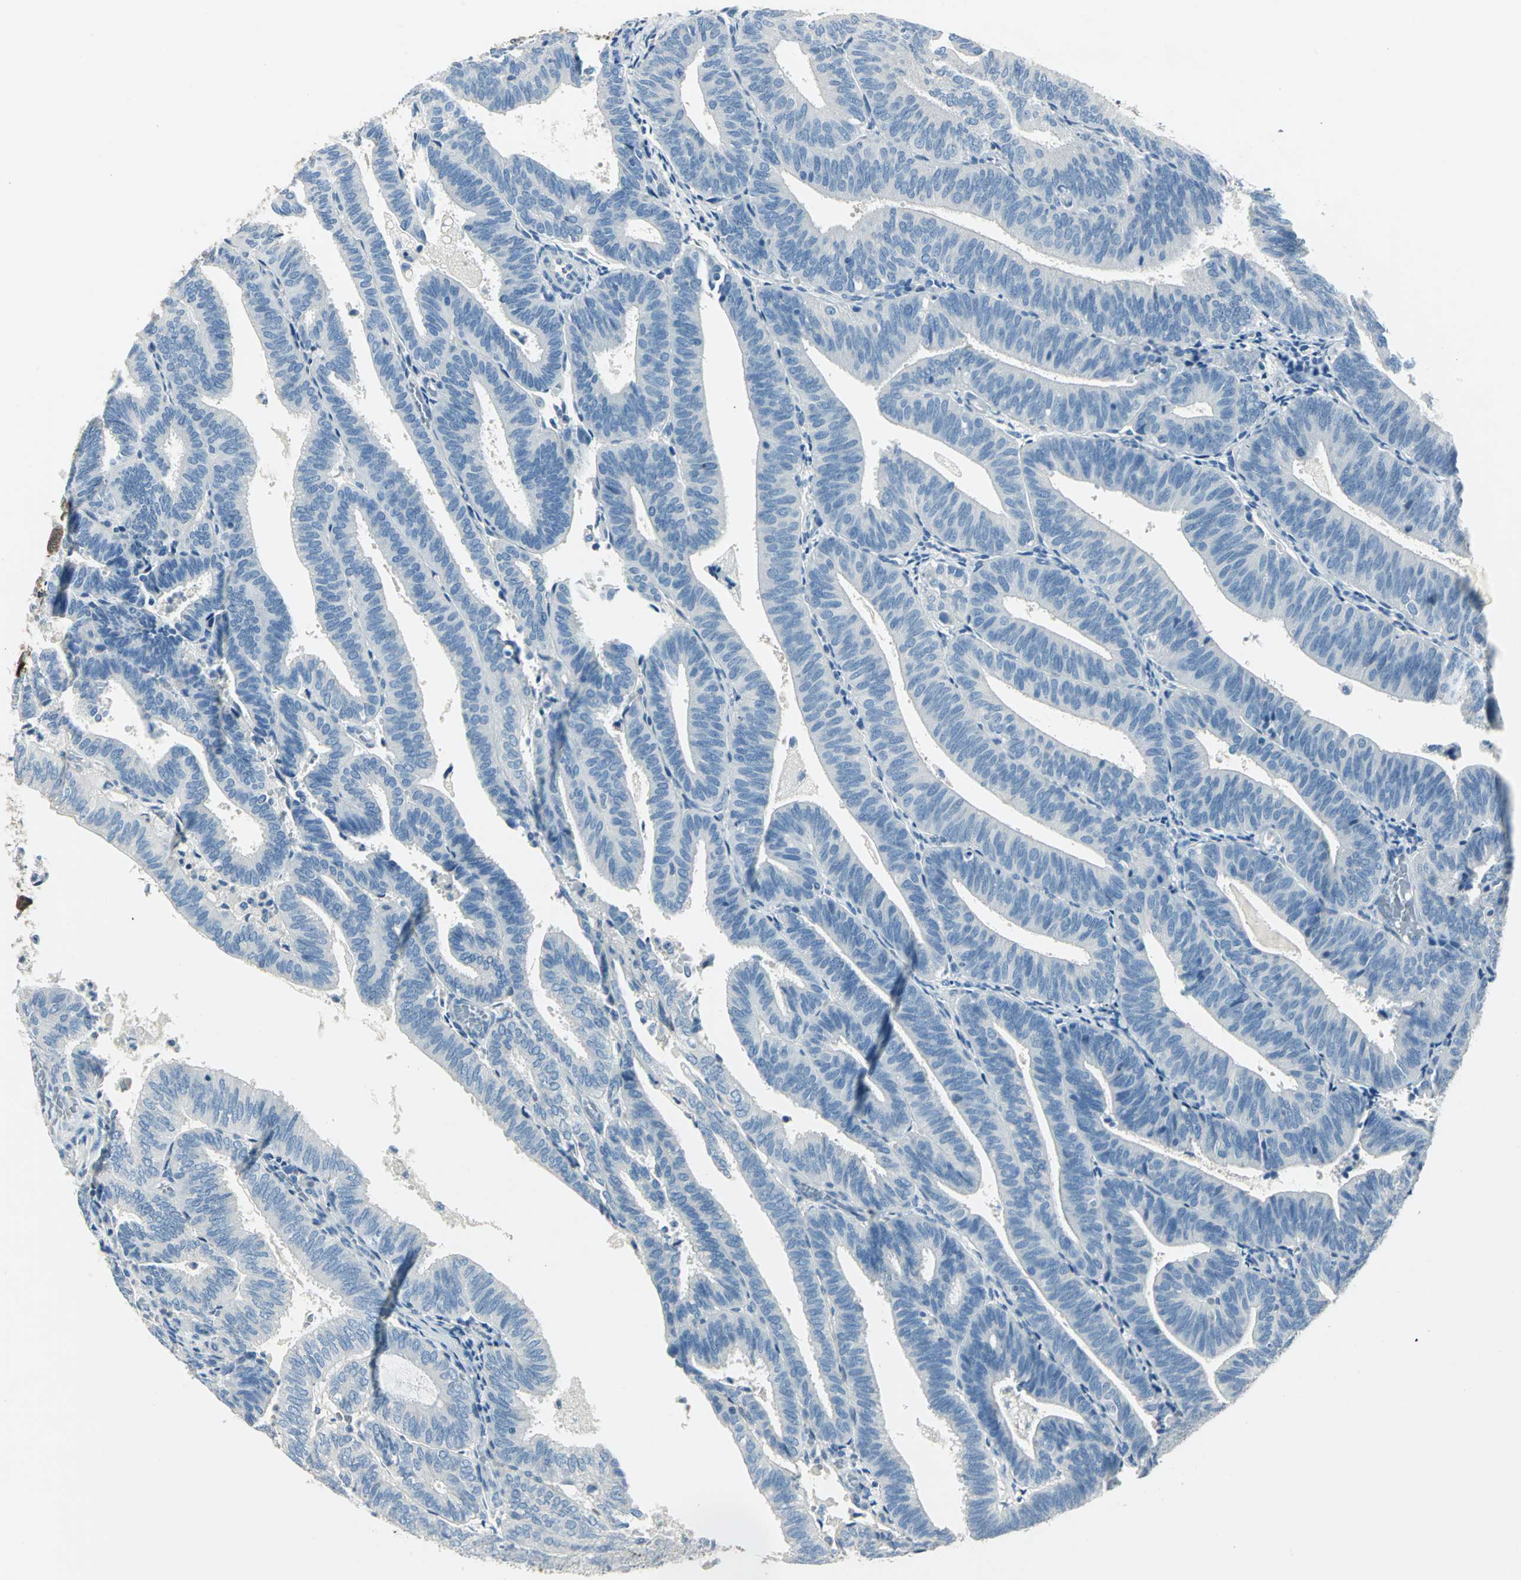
{"staining": {"intensity": "negative", "quantity": "none", "location": "none"}, "tissue": "endometrial cancer", "cell_type": "Tumor cells", "image_type": "cancer", "snomed": [{"axis": "morphology", "description": "Adenocarcinoma, NOS"}, {"axis": "topography", "description": "Uterus"}], "caption": "IHC of human endometrial cancer displays no staining in tumor cells.", "gene": "UCHL1", "patient": {"sex": "female", "age": 60}}